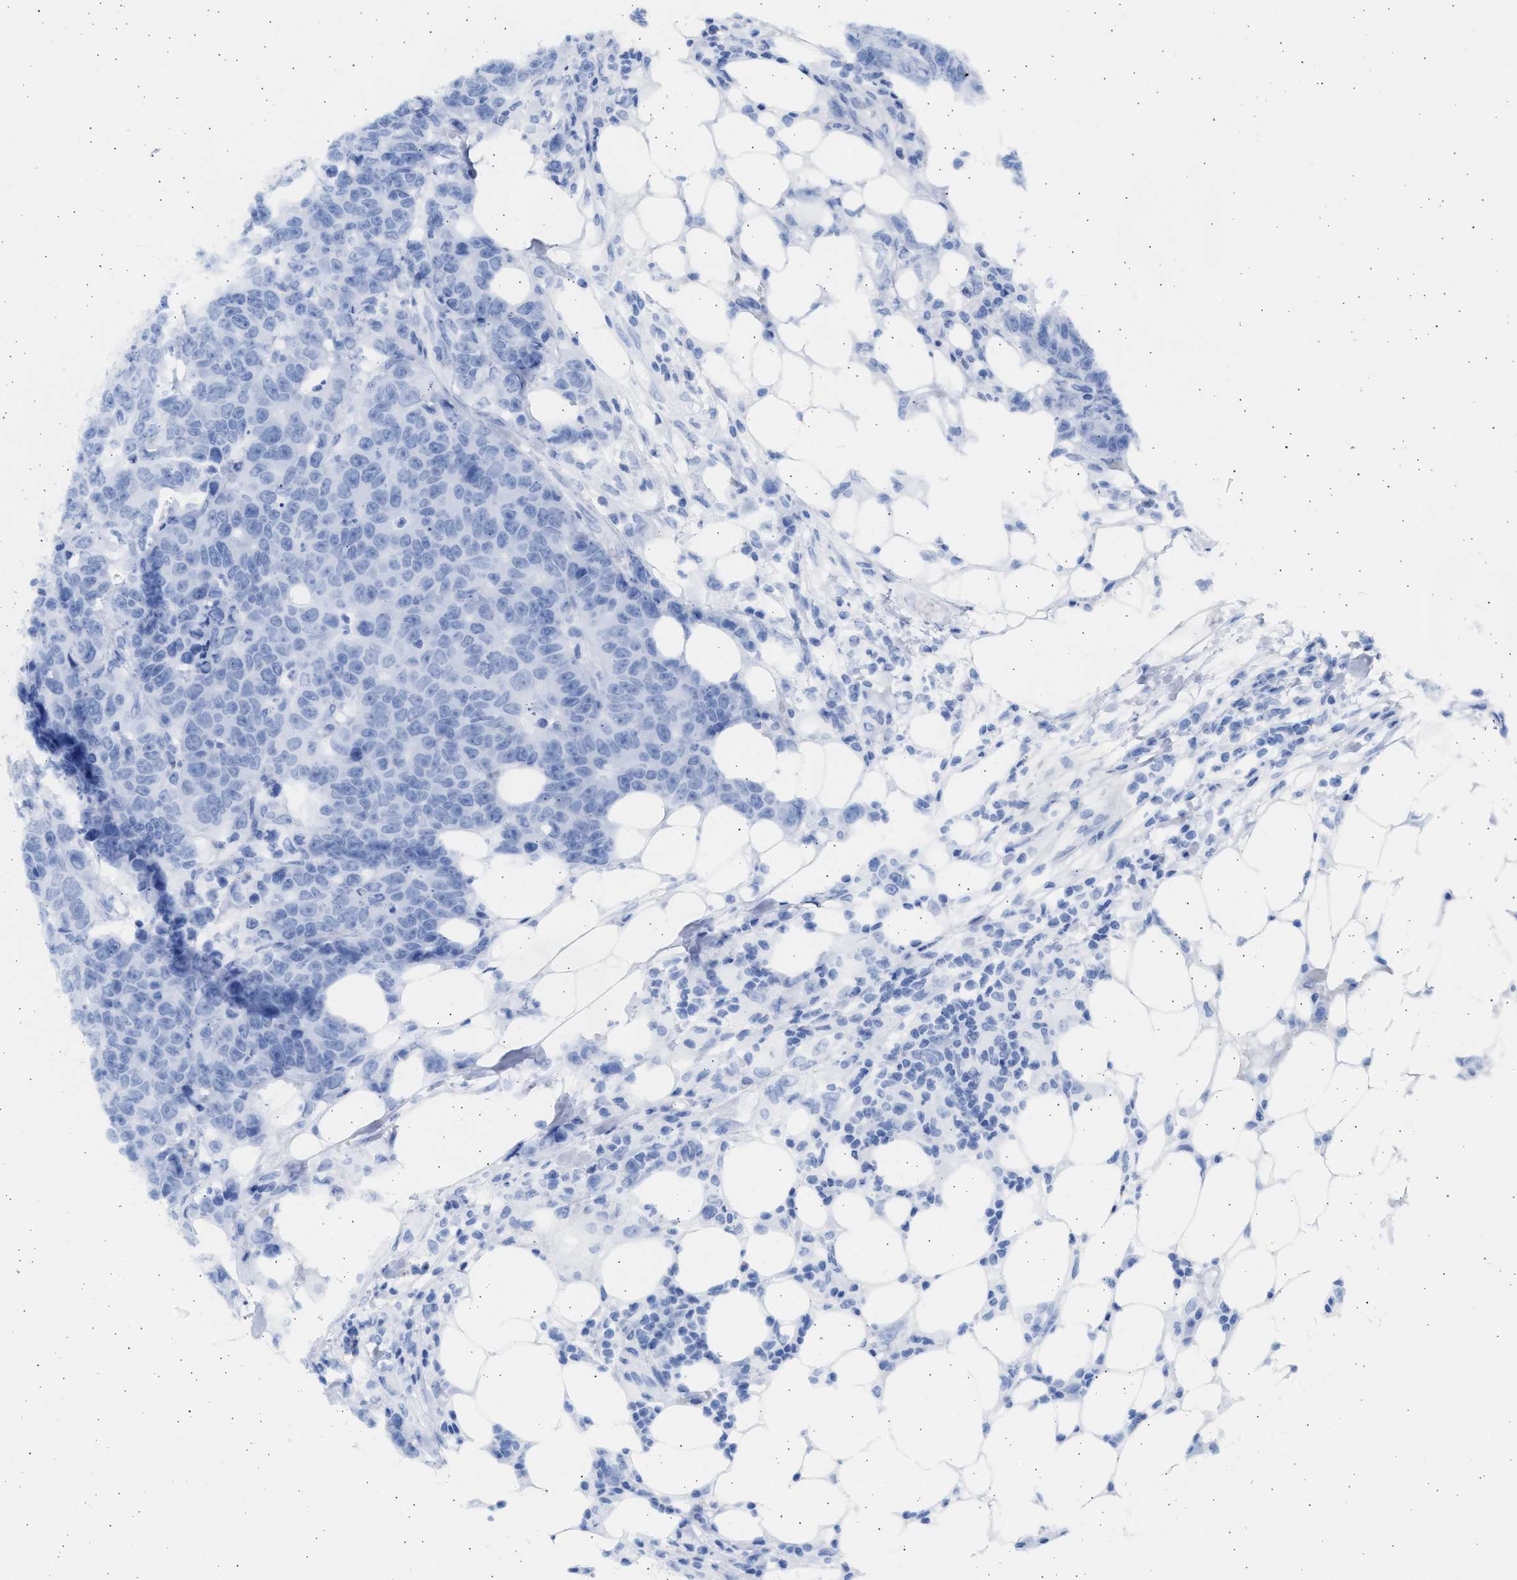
{"staining": {"intensity": "negative", "quantity": "none", "location": "none"}, "tissue": "colorectal cancer", "cell_type": "Tumor cells", "image_type": "cancer", "snomed": [{"axis": "morphology", "description": "Adenocarcinoma, NOS"}, {"axis": "topography", "description": "Colon"}], "caption": "Immunohistochemistry (IHC) image of colorectal adenocarcinoma stained for a protein (brown), which displays no staining in tumor cells.", "gene": "ALDOC", "patient": {"sex": "female", "age": 86}}